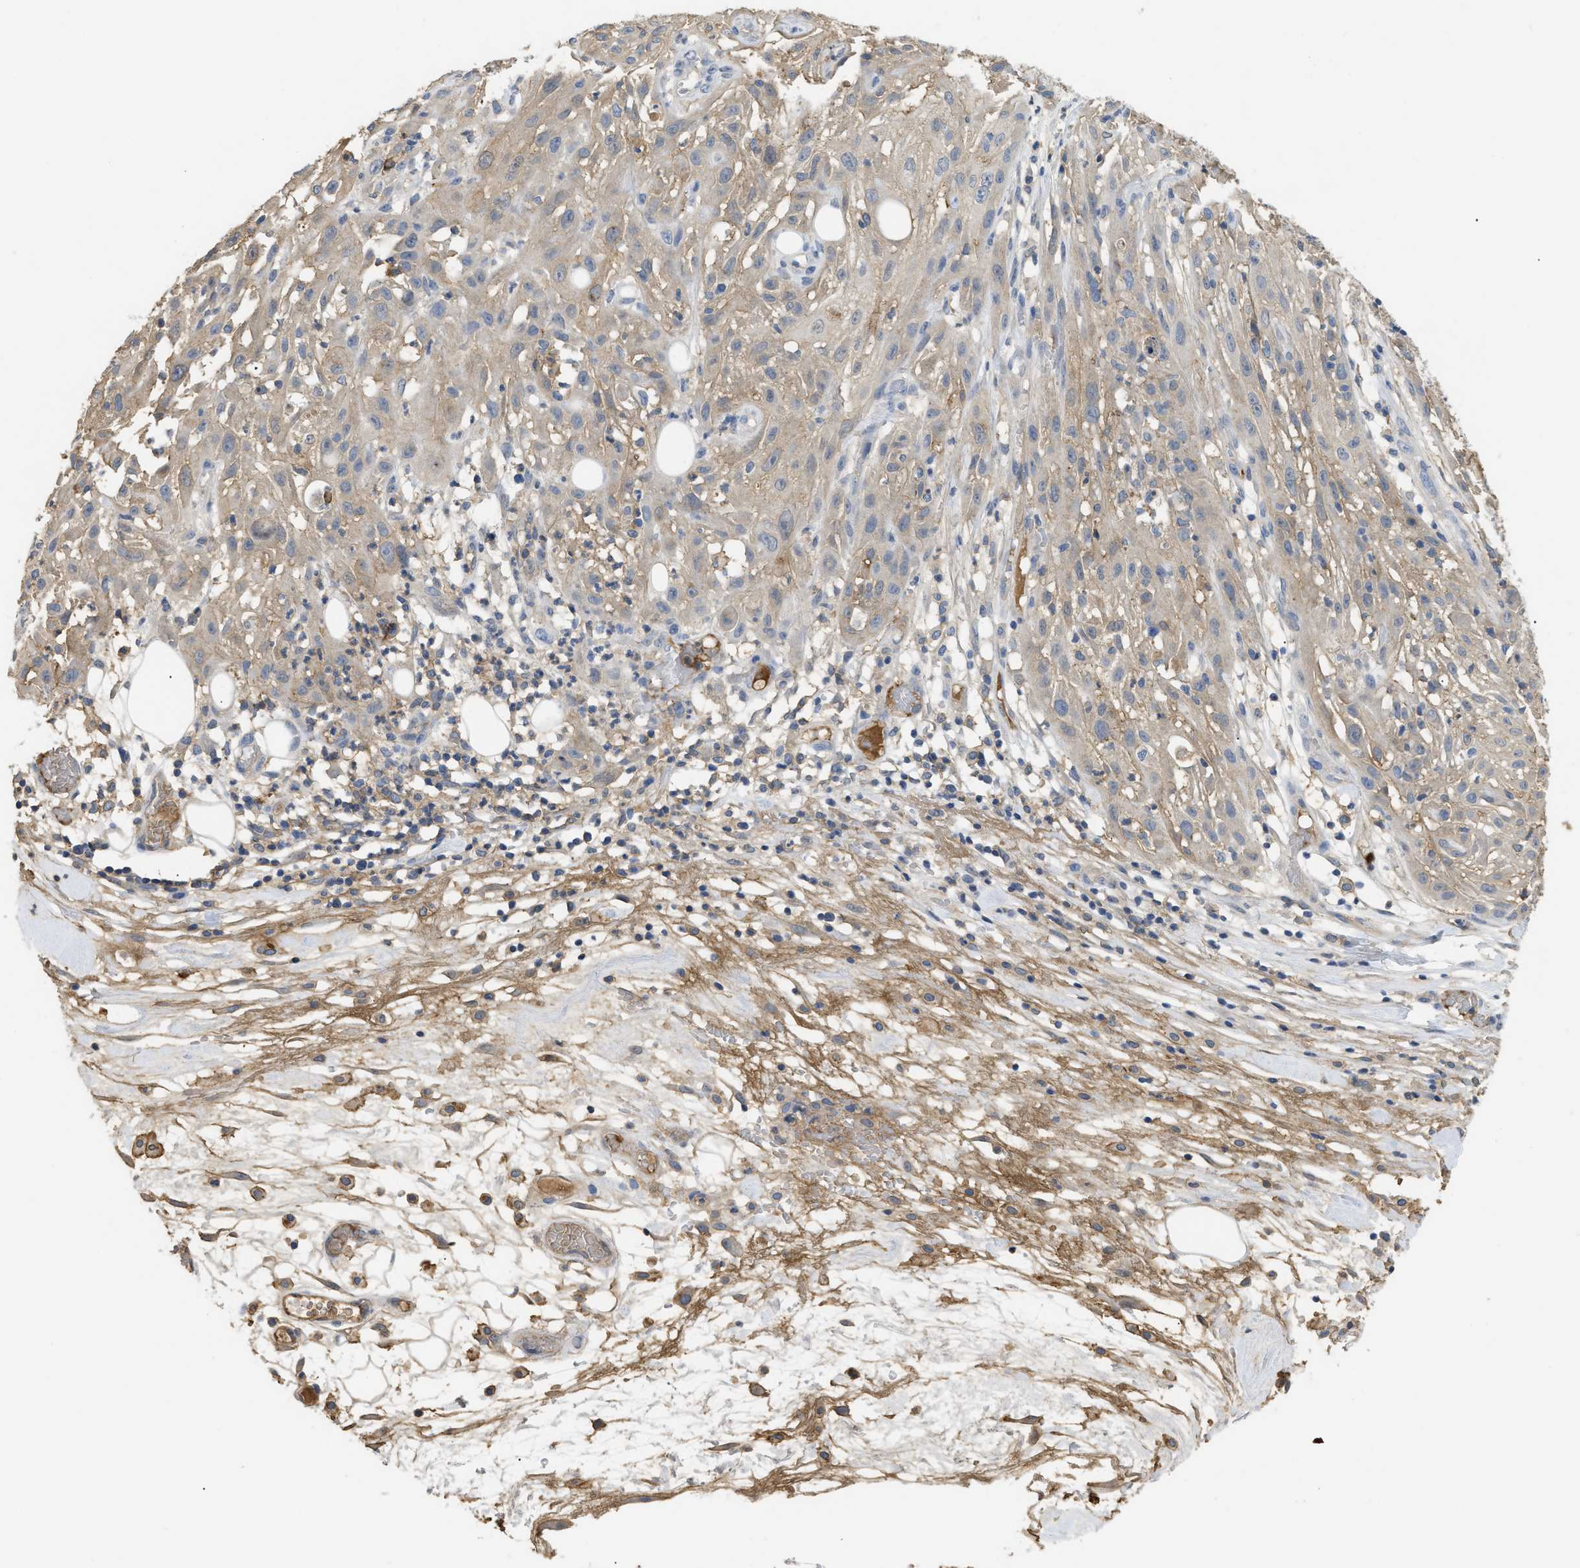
{"staining": {"intensity": "weak", "quantity": "<25%", "location": "cytoplasmic/membranous"}, "tissue": "skin cancer", "cell_type": "Tumor cells", "image_type": "cancer", "snomed": [{"axis": "morphology", "description": "Squamous cell carcinoma, NOS"}, {"axis": "topography", "description": "Skin"}], "caption": "High power microscopy micrograph of an immunohistochemistry micrograph of skin cancer, revealing no significant staining in tumor cells.", "gene": "ANXA4", "patient": {"sex": "male", "age": 75}}